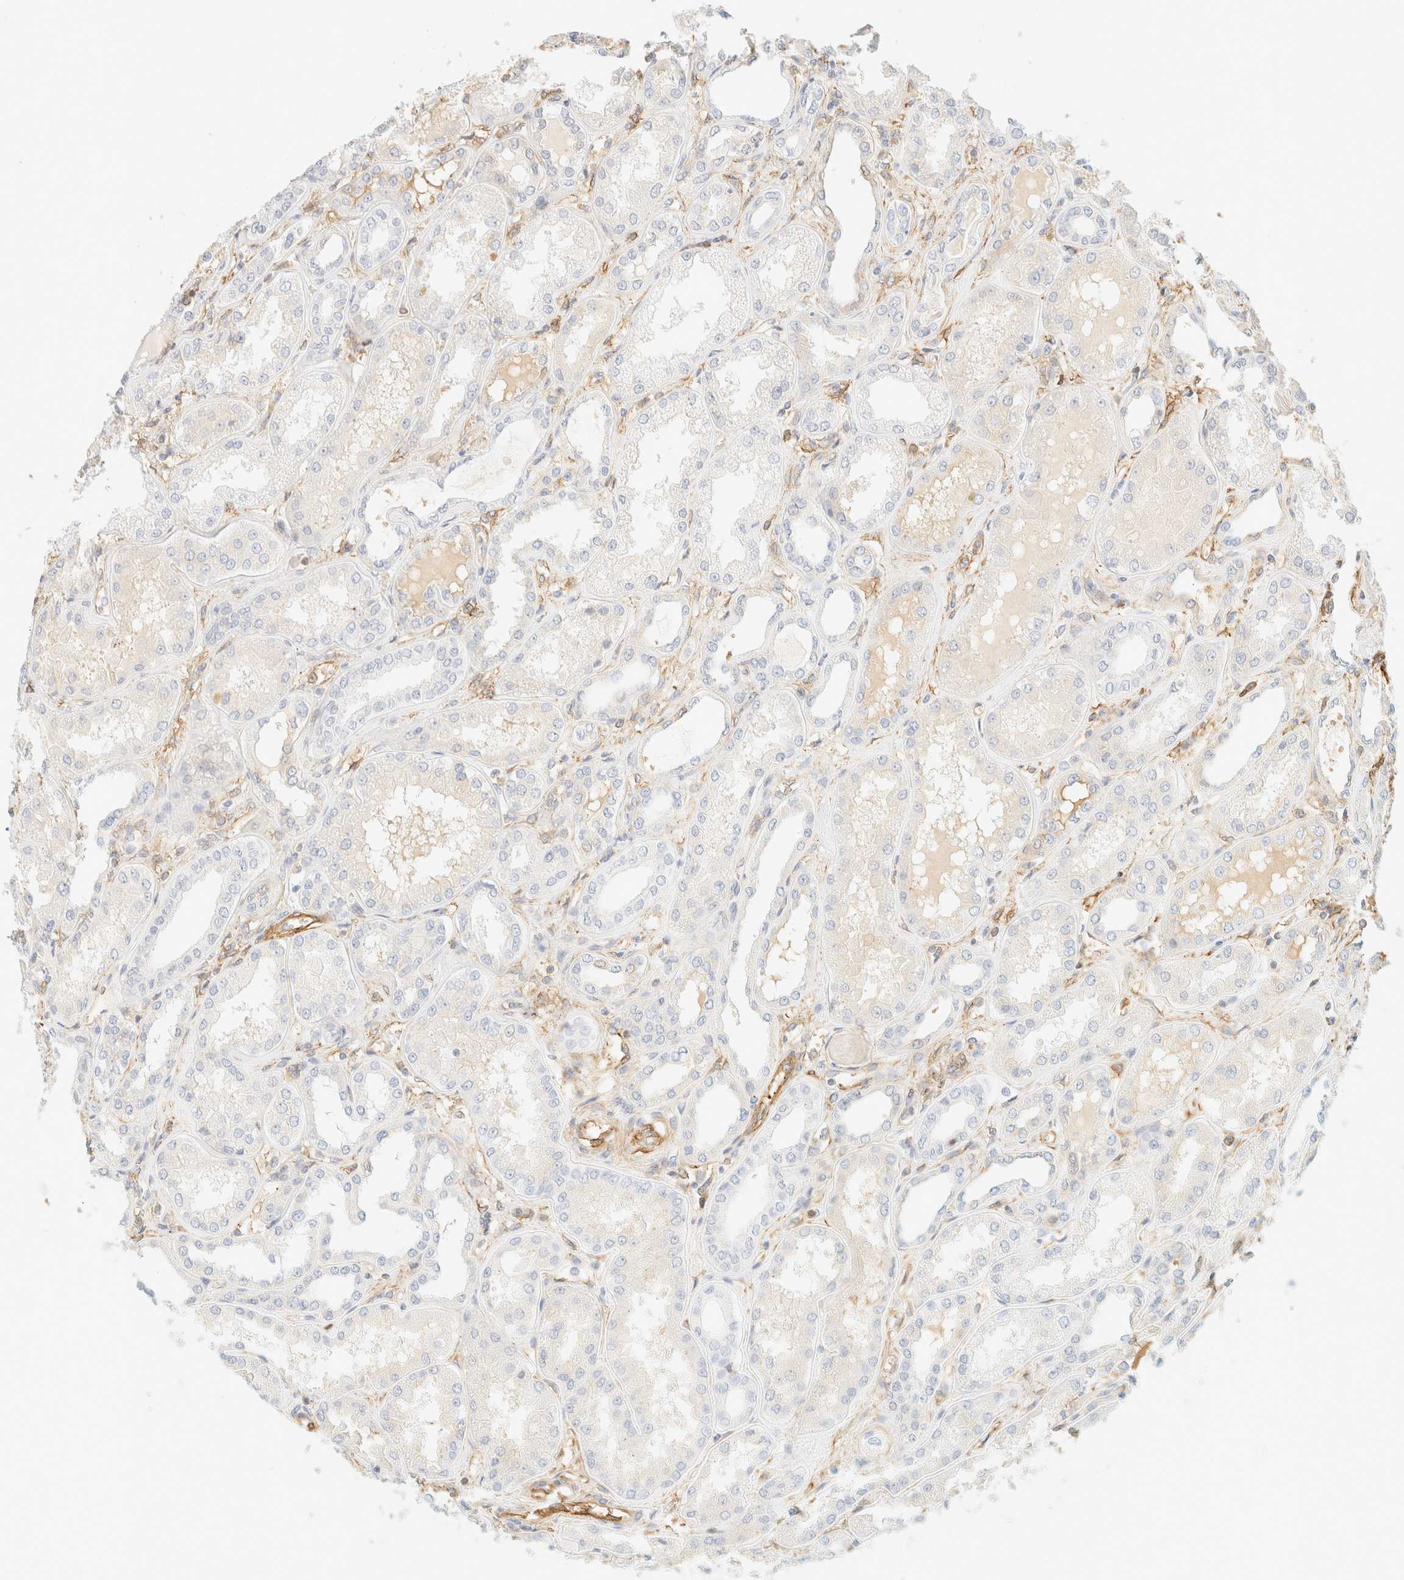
{"staining": {"intensity": "moderate", "quantity": "<25%", "location": "cytoplasmic/membranous"}, "tissue": "kidney", "cell_type": "Cells in glomeruli", "image_type": "normal", "snomed": [{"axis": "morphology", "description": "Normal tissue, NOS"}, {"axis": "topography", "description": "Kidney"}], "caption": "Protein positivity by IHC demonstrates moderate cytoplasmic/membranous staining in approximately <25% of cells in glomeruli in benign kidney.", "gene": "OTOP2", "patient": {"sex": "female", "age": 56}}